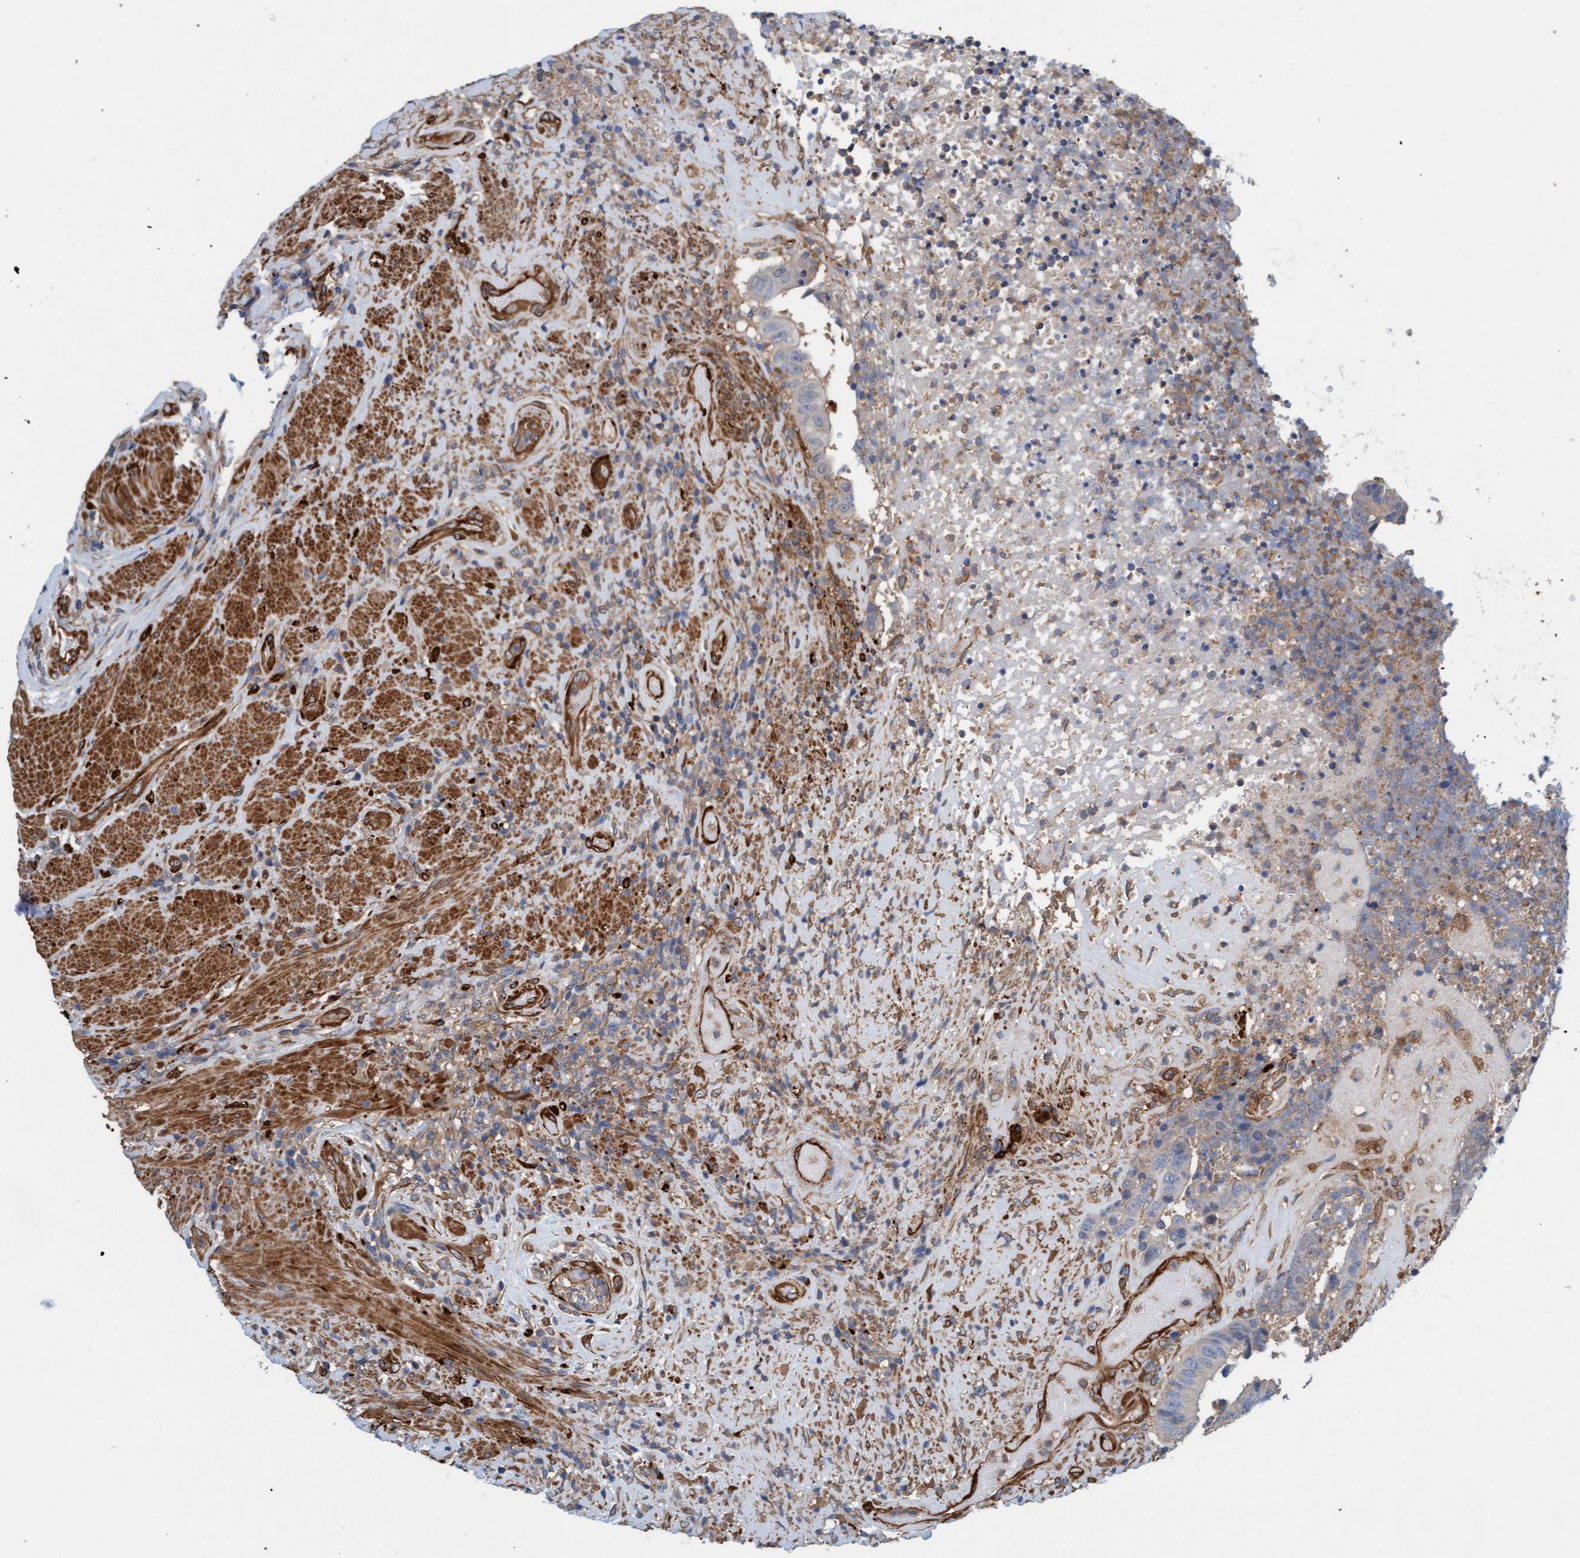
{"staining": {"intensity": "negative", "quantity": "none", "location": "none"}, "tissue": "colorectal cancer", "cell_type": "Tumor cells", "image_type": "cancer", "snomed": [{"axis": "morphology", "description": "Adenocarcinoma, NOS"}, {"axis": "topography", "description": "Rectum"}], "caption": "Colorectal cancer was stained to show a protein in brown. There is no significant staining in tumor cells.", "gene": "FMNL3", "patient": {"sex": "male", "age": 72}}